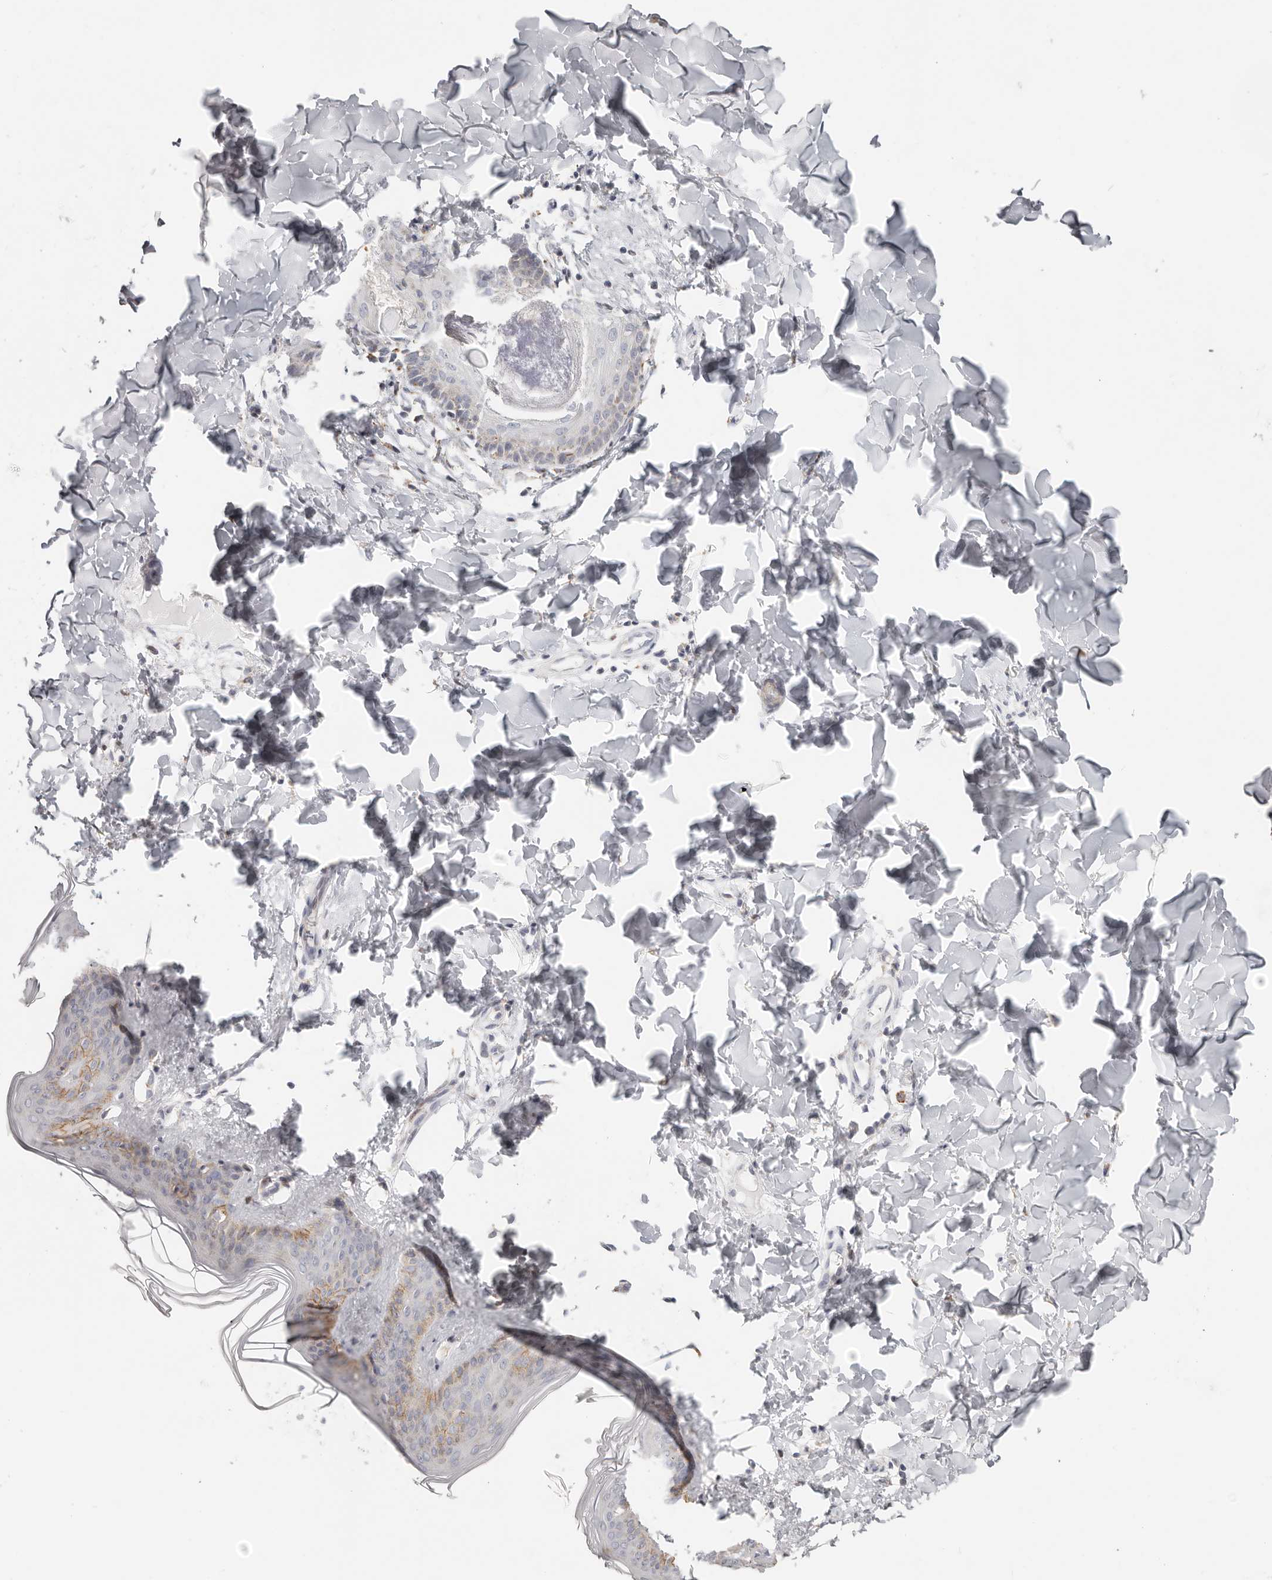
{"staining": {"intensity": "weak", "quantity": ">75%", "location": "cytoplasmic/membranous"}, "tissue": "skin", "cell_type": "Fibroblasts", "image_type": "normal", "snomed": [{"axis": "morphology", "description": "Normal tissue, NOS"}, {"axis": "topography", "description": "Skin"}], "caption": "High-magnification brightfield microscopy of unremarkable skin stained with DAB (brown) and counterstained with hematoxylin (blue). fibroblasts exhibit weak cytoplasmic/membranous staining is appreciated in approximately>75% of cells. (Brightfield microscopy of DAB IHC at high magnification).", "gene": "IL32", "patient": {"sex": "female", "age": 17}}